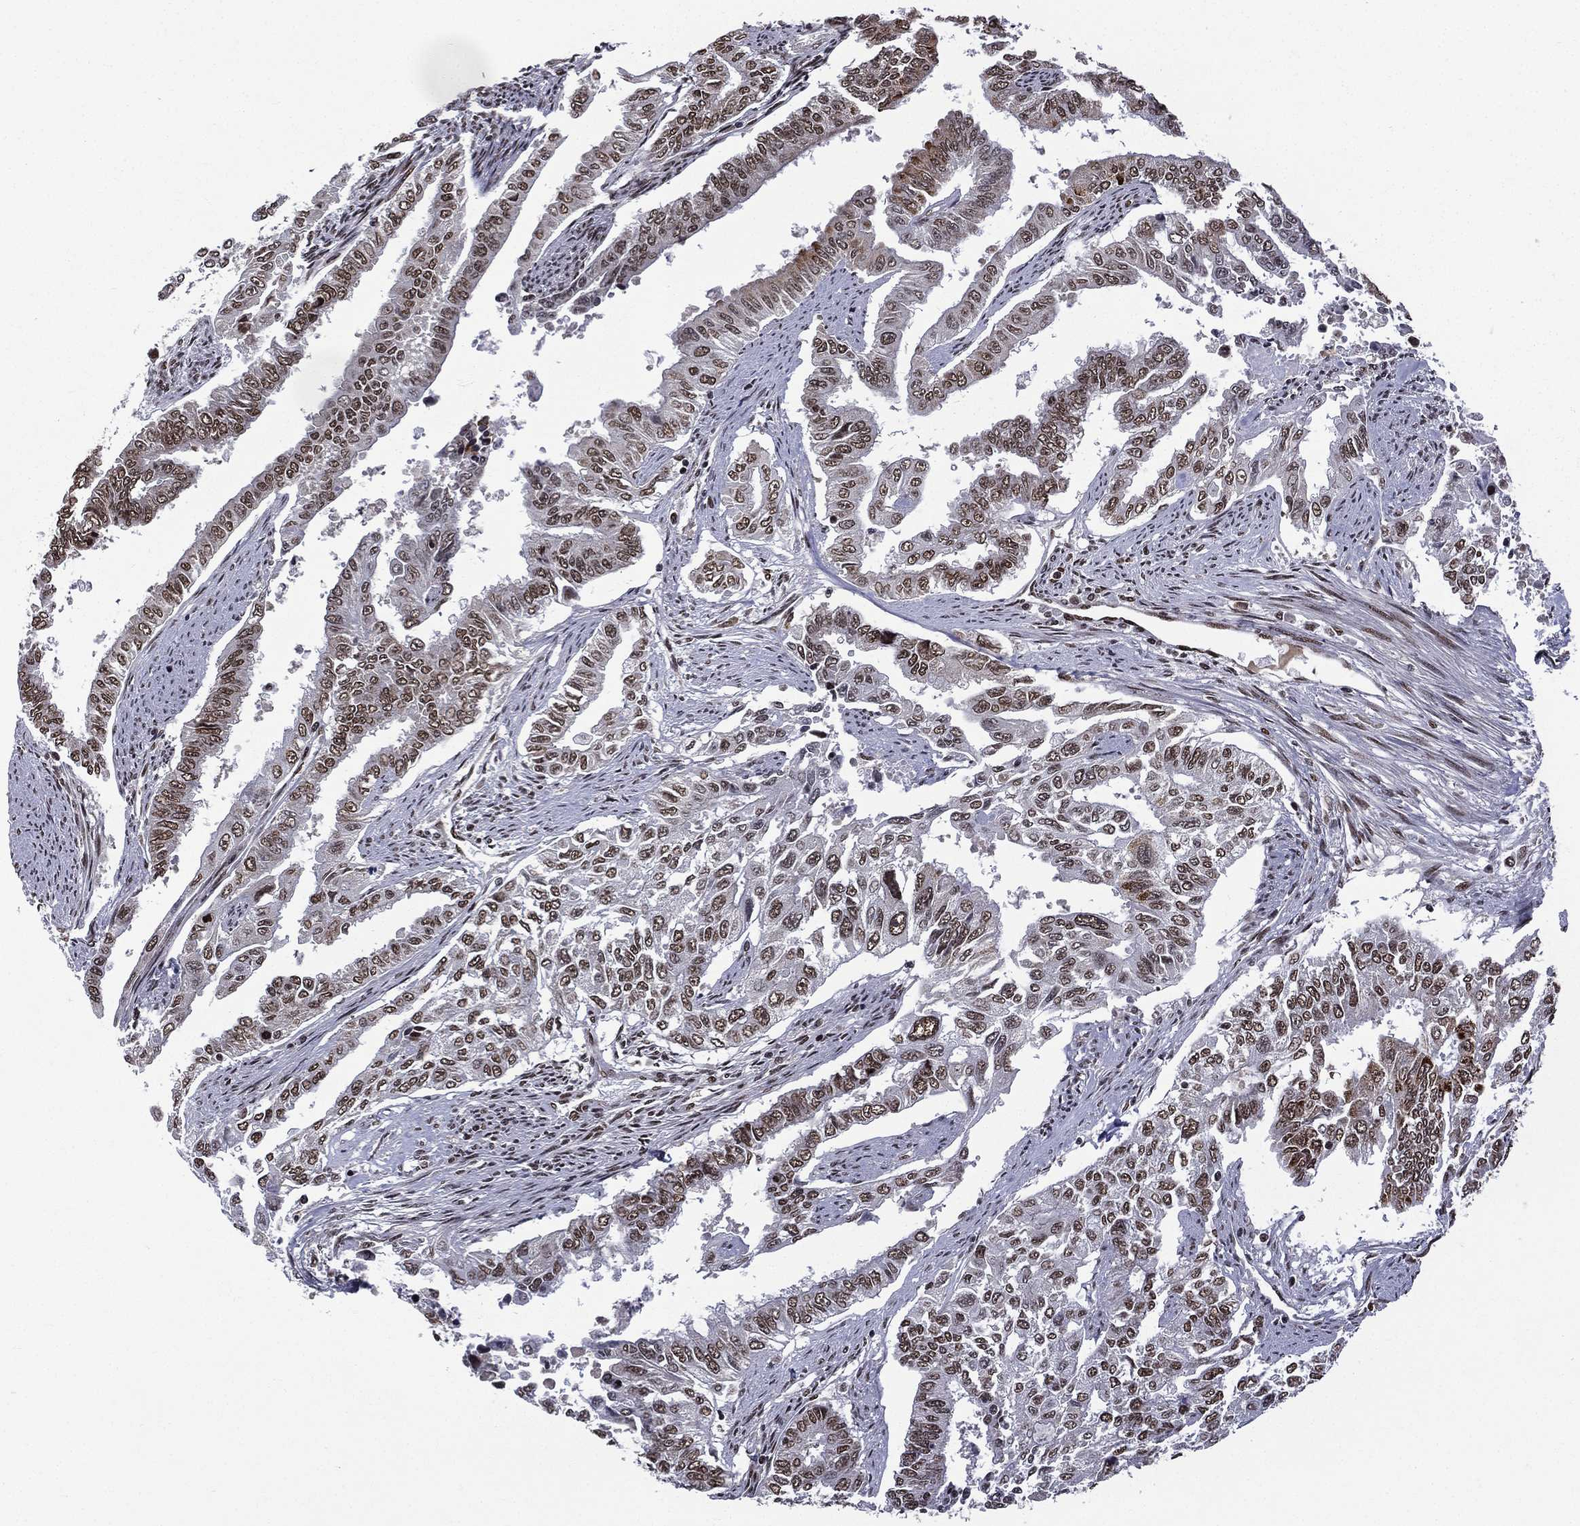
{"staining": {"intensity": "moderate", "quantity": "25%-75%", "location": "nuclear"}, "tissue": "endometrial cancer", "cell_type": "Tumor cells", "image_type": "cancer", "snomed": [{"axis": "morphology", "description": "Adenocarcinoma, NOS"}, {"axis": "topography", "description": "Uterus"}], "caption": "The photomicrograph exhibits immunohistochemical staining of endometrial cancer (adenocarcinoma). There is moderate nuclear staining is appreciated in approximately 25%-75% of tumor cells.", "gene": "C5orf24", "patient": {"sex": "female", "age": 59}}